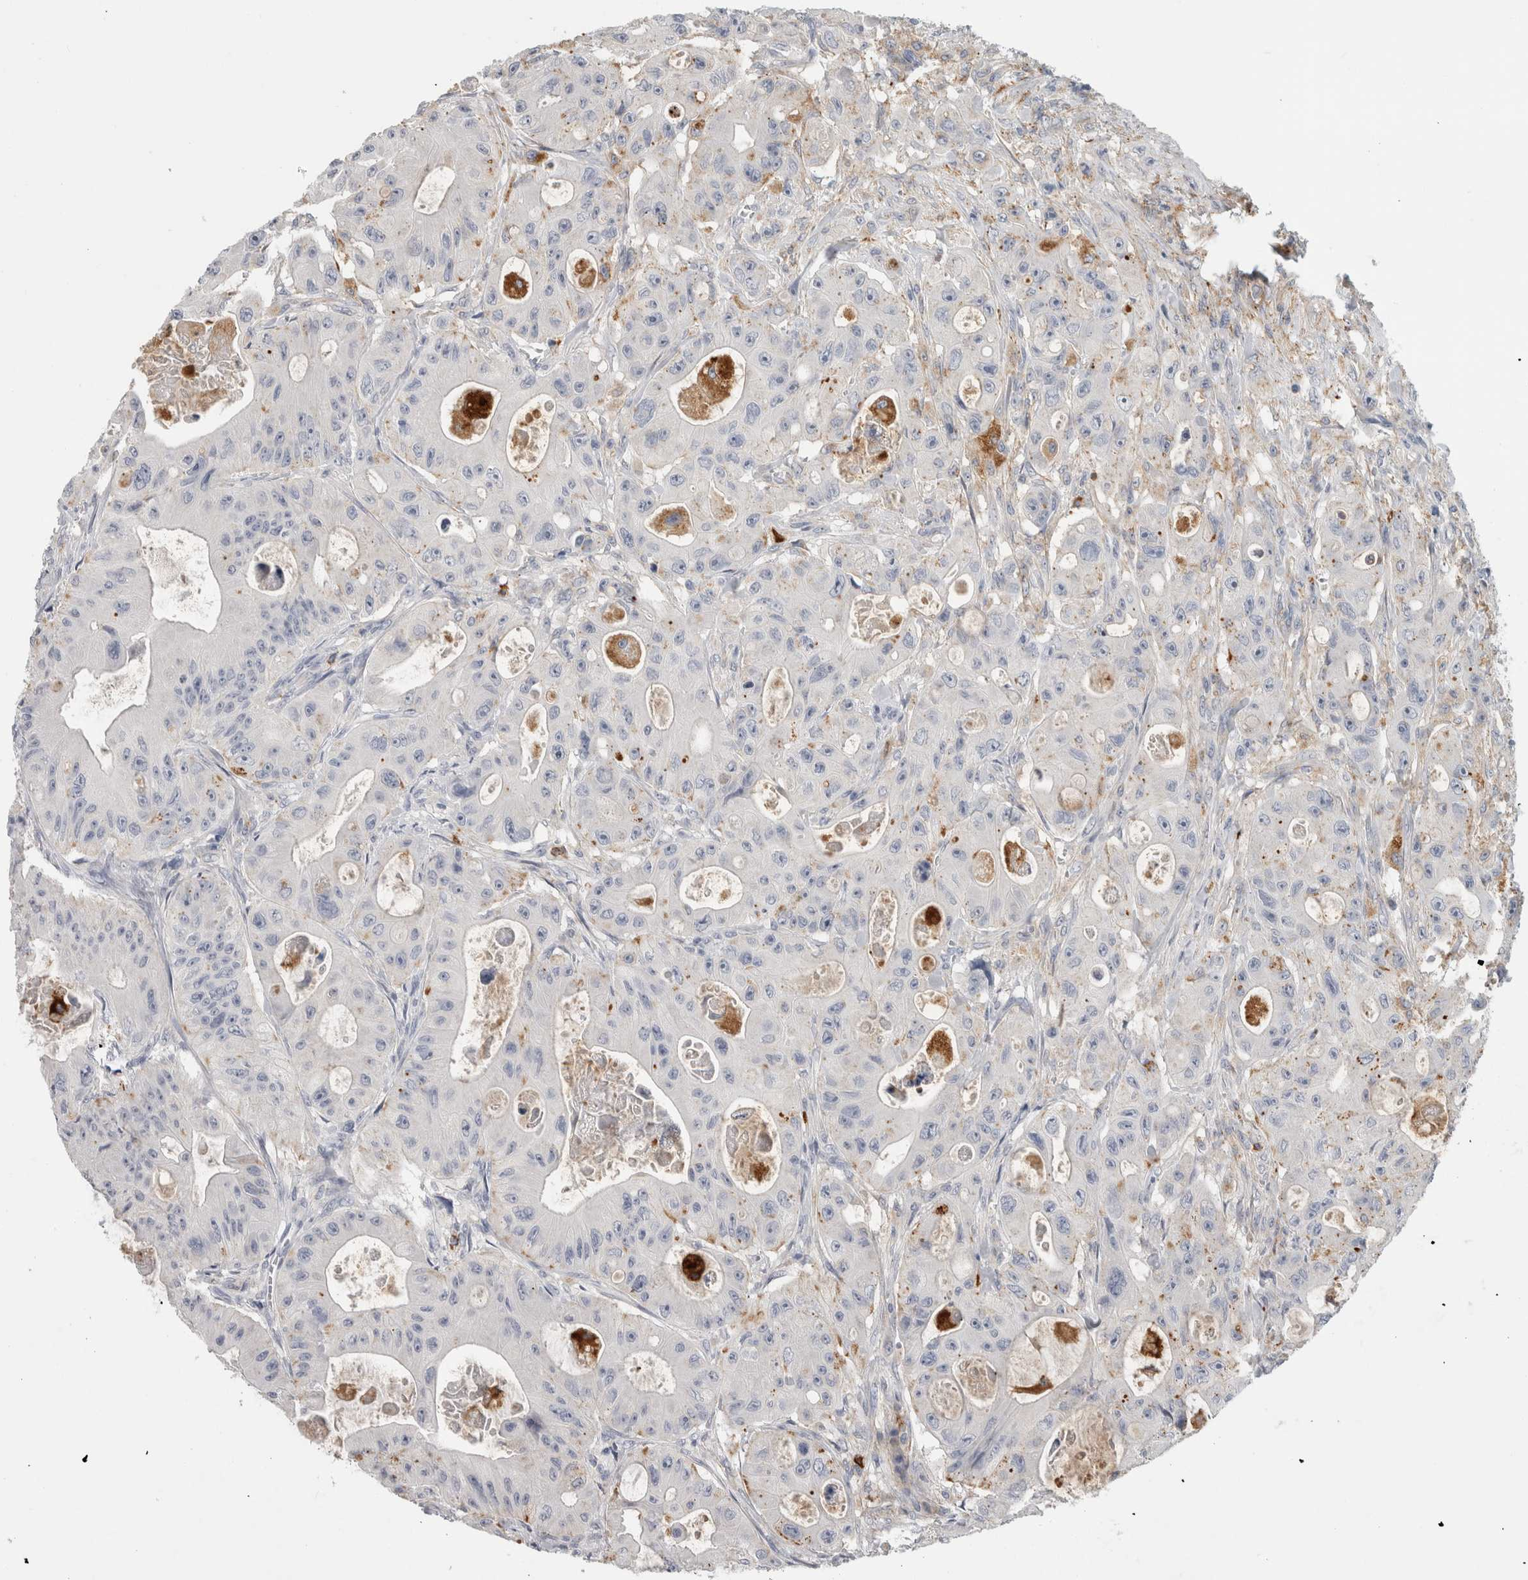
{"staining": {"intensity": "negative", "quantity": "none", "location": "none"}, "tissue": "colorectal cancer", "cell_type": "Tumor cells", "image_type": "cancer", "snomed": [{"axis": "morphology", "description": "Adenocarcinoma, NOS"}, {"axis": "topography", "description": "Colon"}], "caption": "Tumor cells show no significant expression in colorectal adenocarcinoma.", "gene": "CD63", "patient": {"sex": "female", "age": 46}}